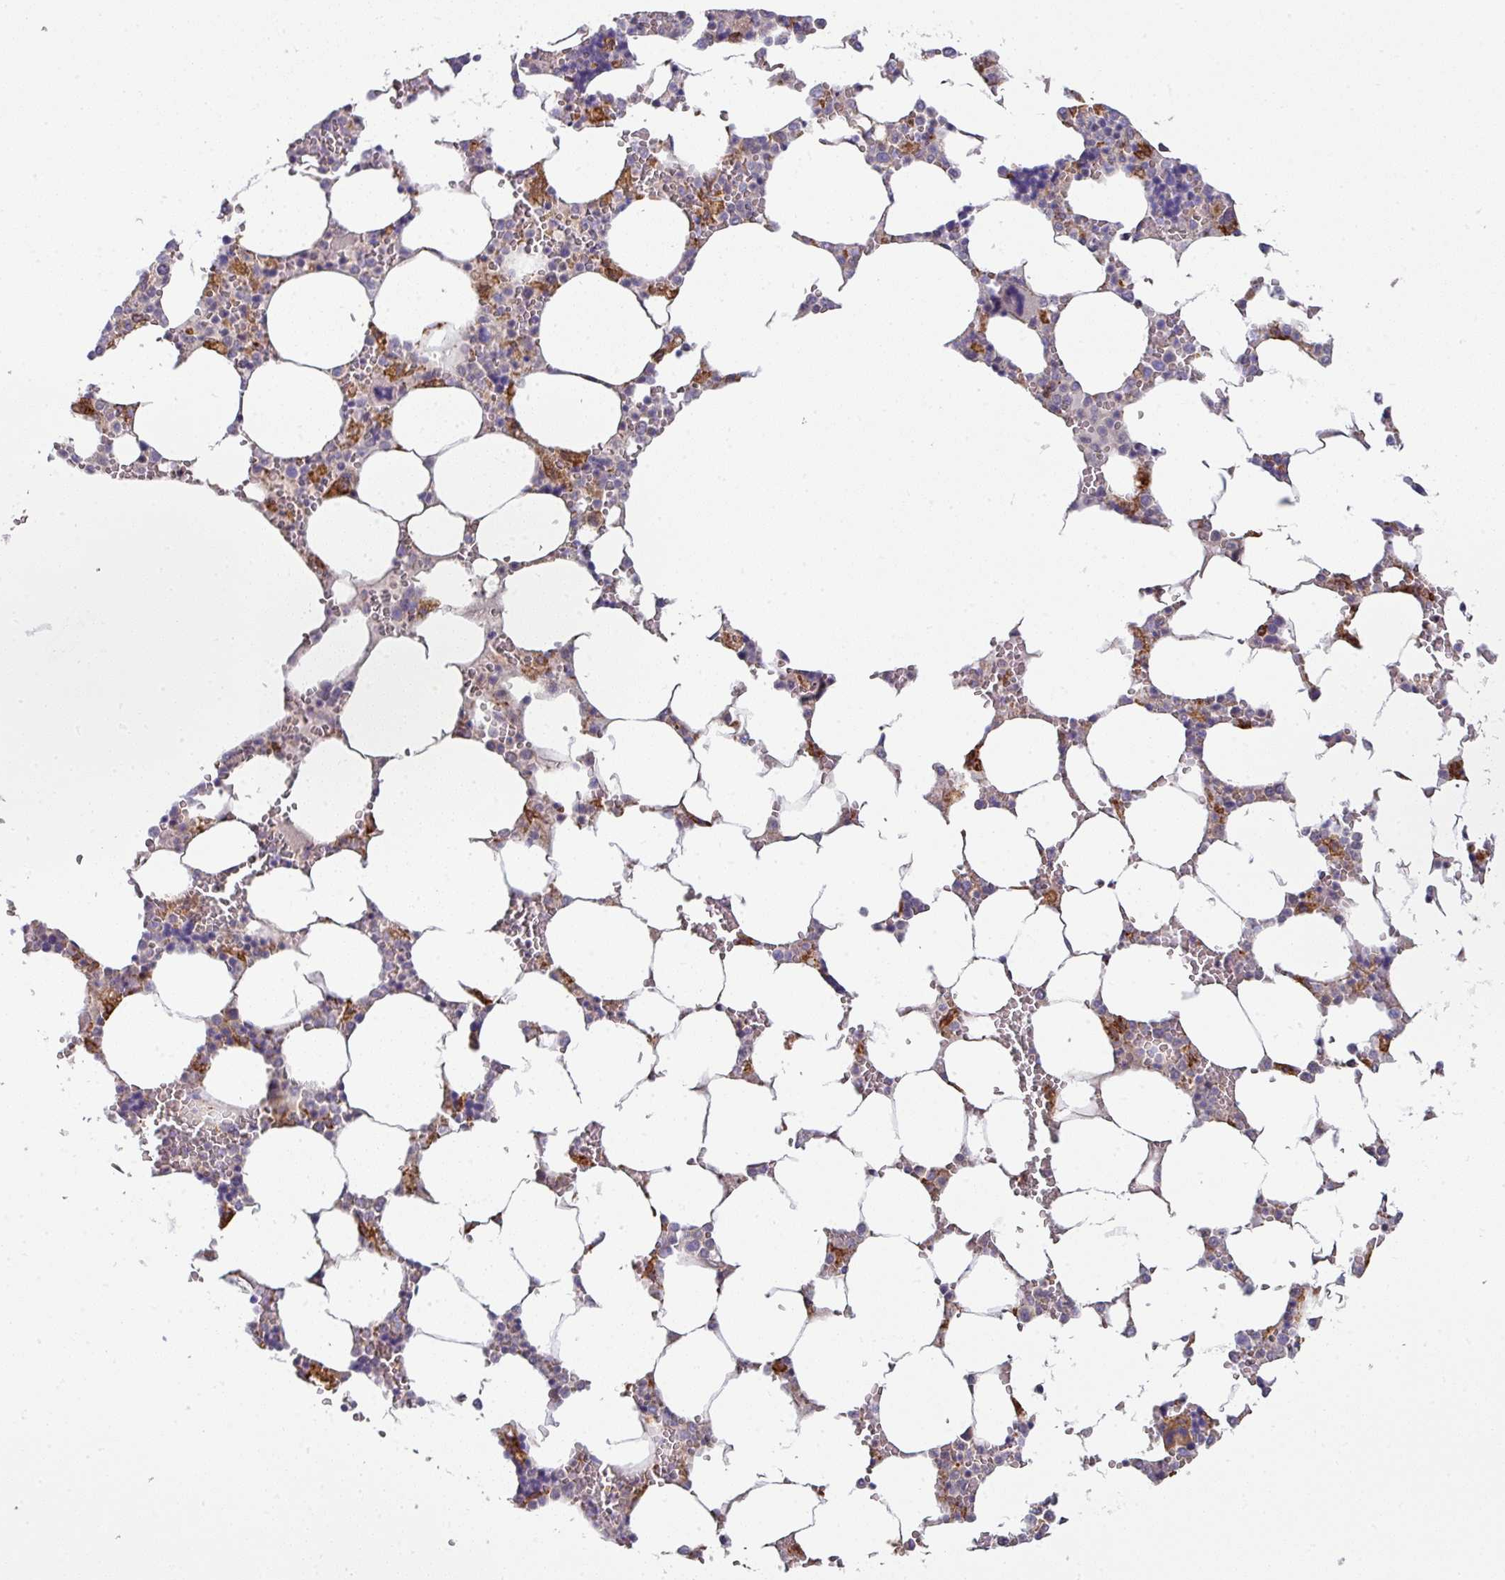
{"staining": {"intensity": "moderate", "quantity": "<25%", "location": "cytoplasmic/membranous"}, "tissue": "bone marrow", "cell_type": "Hematopoietic cells", "image_type": "normal", "snomed": [{"axis": "morphology", "description": "Normal tissue, NOS"}, {"axis": "topography", "description": "Bone marrow"}], "caption": "IHC micrograph of unremarkable bone marrow: human bone marrow stained using immunohistochemistry (IHC) demonstrates low levels of moderate protein expression localized specifically in the cytoplasmic/membranous of hematopoietic cells, appearing as a cytoplasmic/membranous brown color.", "gene": "ZNF268", "patient": {"sex": "male", "age": 64}}